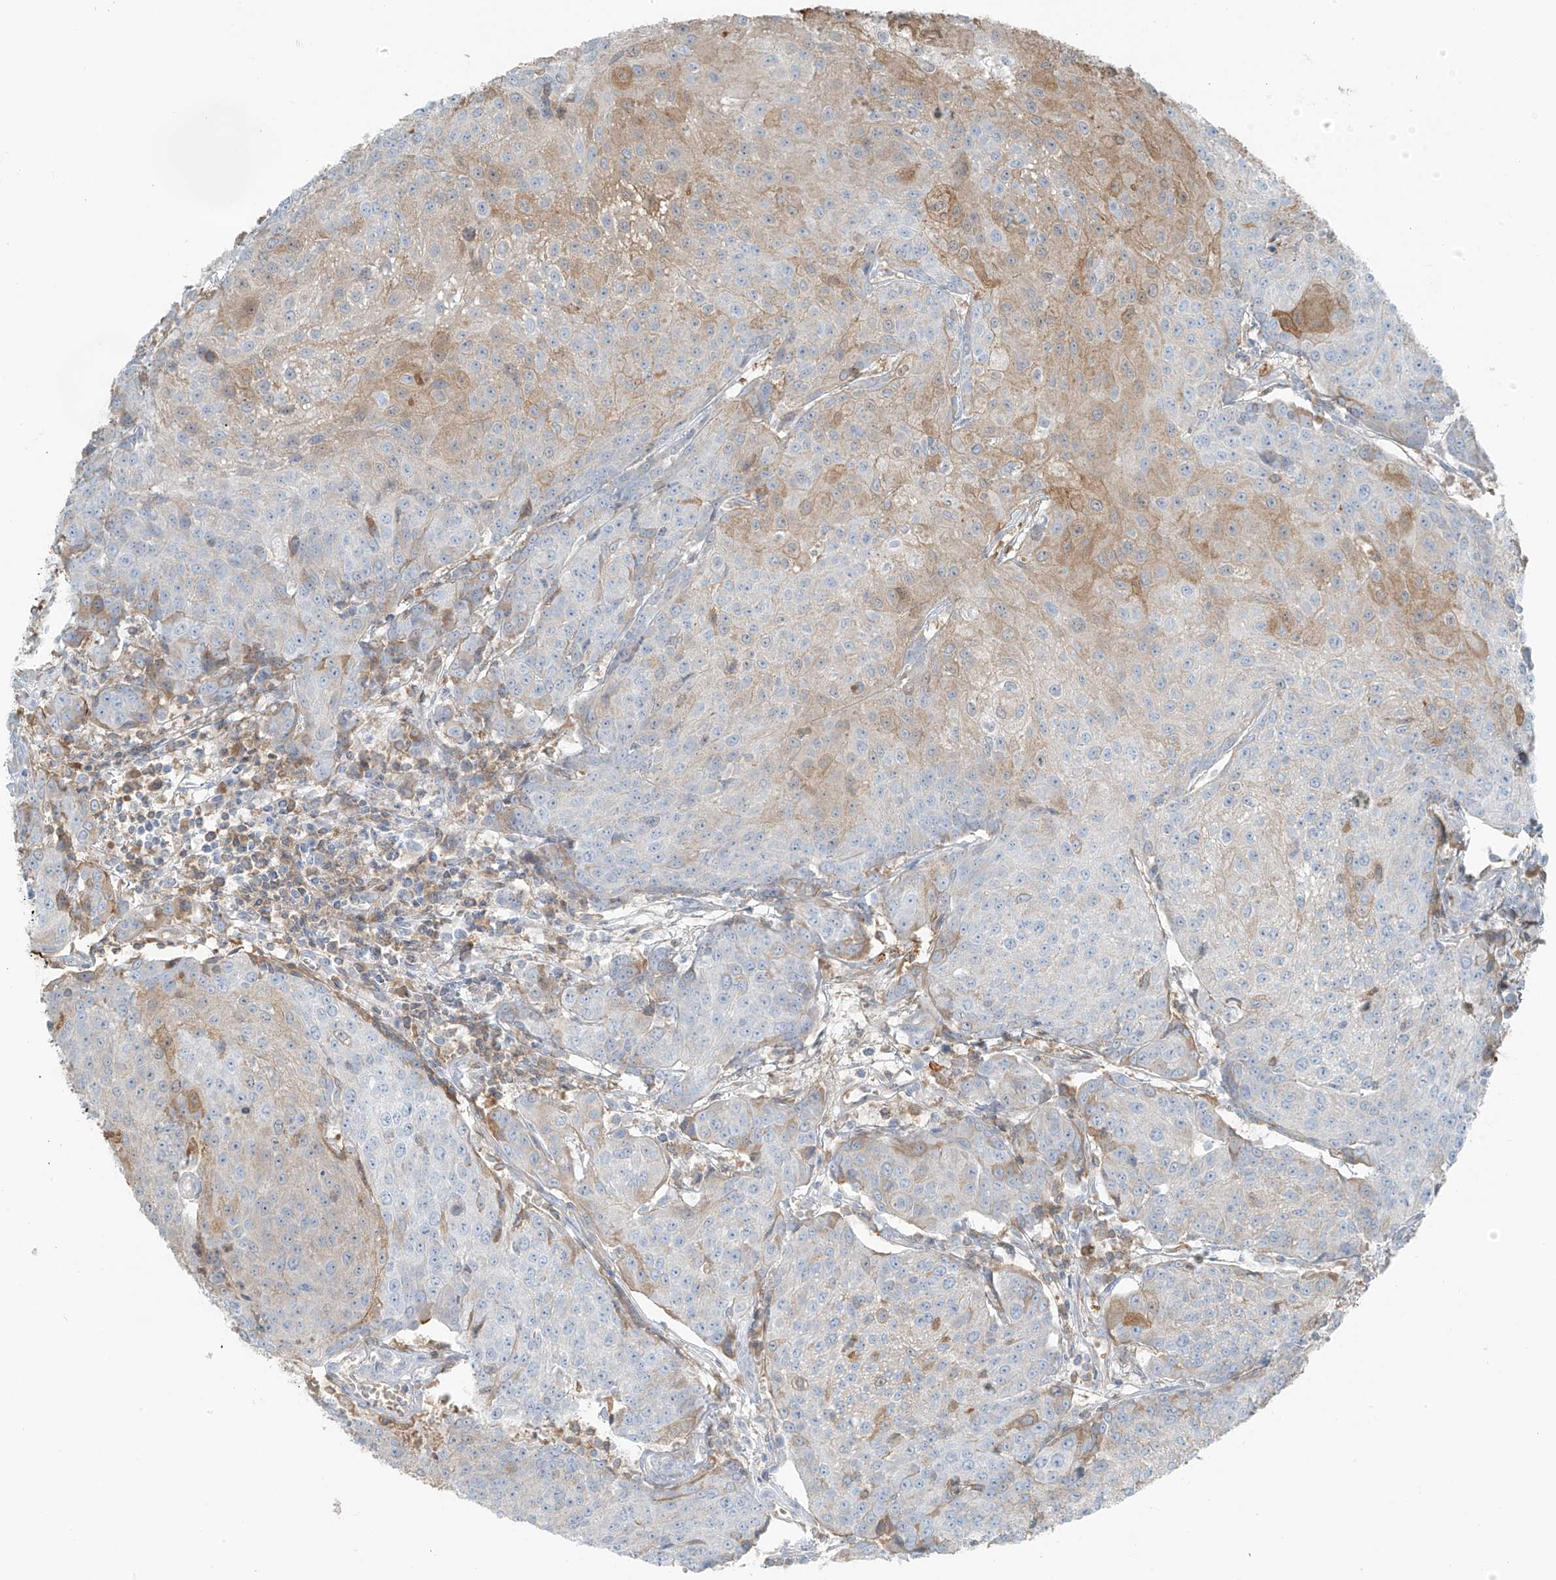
{"staining": {"intensity": "weak", "quantity": "<25%", "location": "cytoplasmic/membranous"}, "tissue": "urothelial cancer", "cell_type": "Tumor cells", "image_type": "cancer", "snomed": [{"axis": "morphology", "description": "Urothelial carcinoma, High grade"}, {"axis": "topography", "description": "Urinary bladder"}], "caption": "Urothelial cancer stained for a protein using IHC shows no expression tumor cells.", "gene": "FAM131C", "patient": {"sex": "female", "age": 85}}